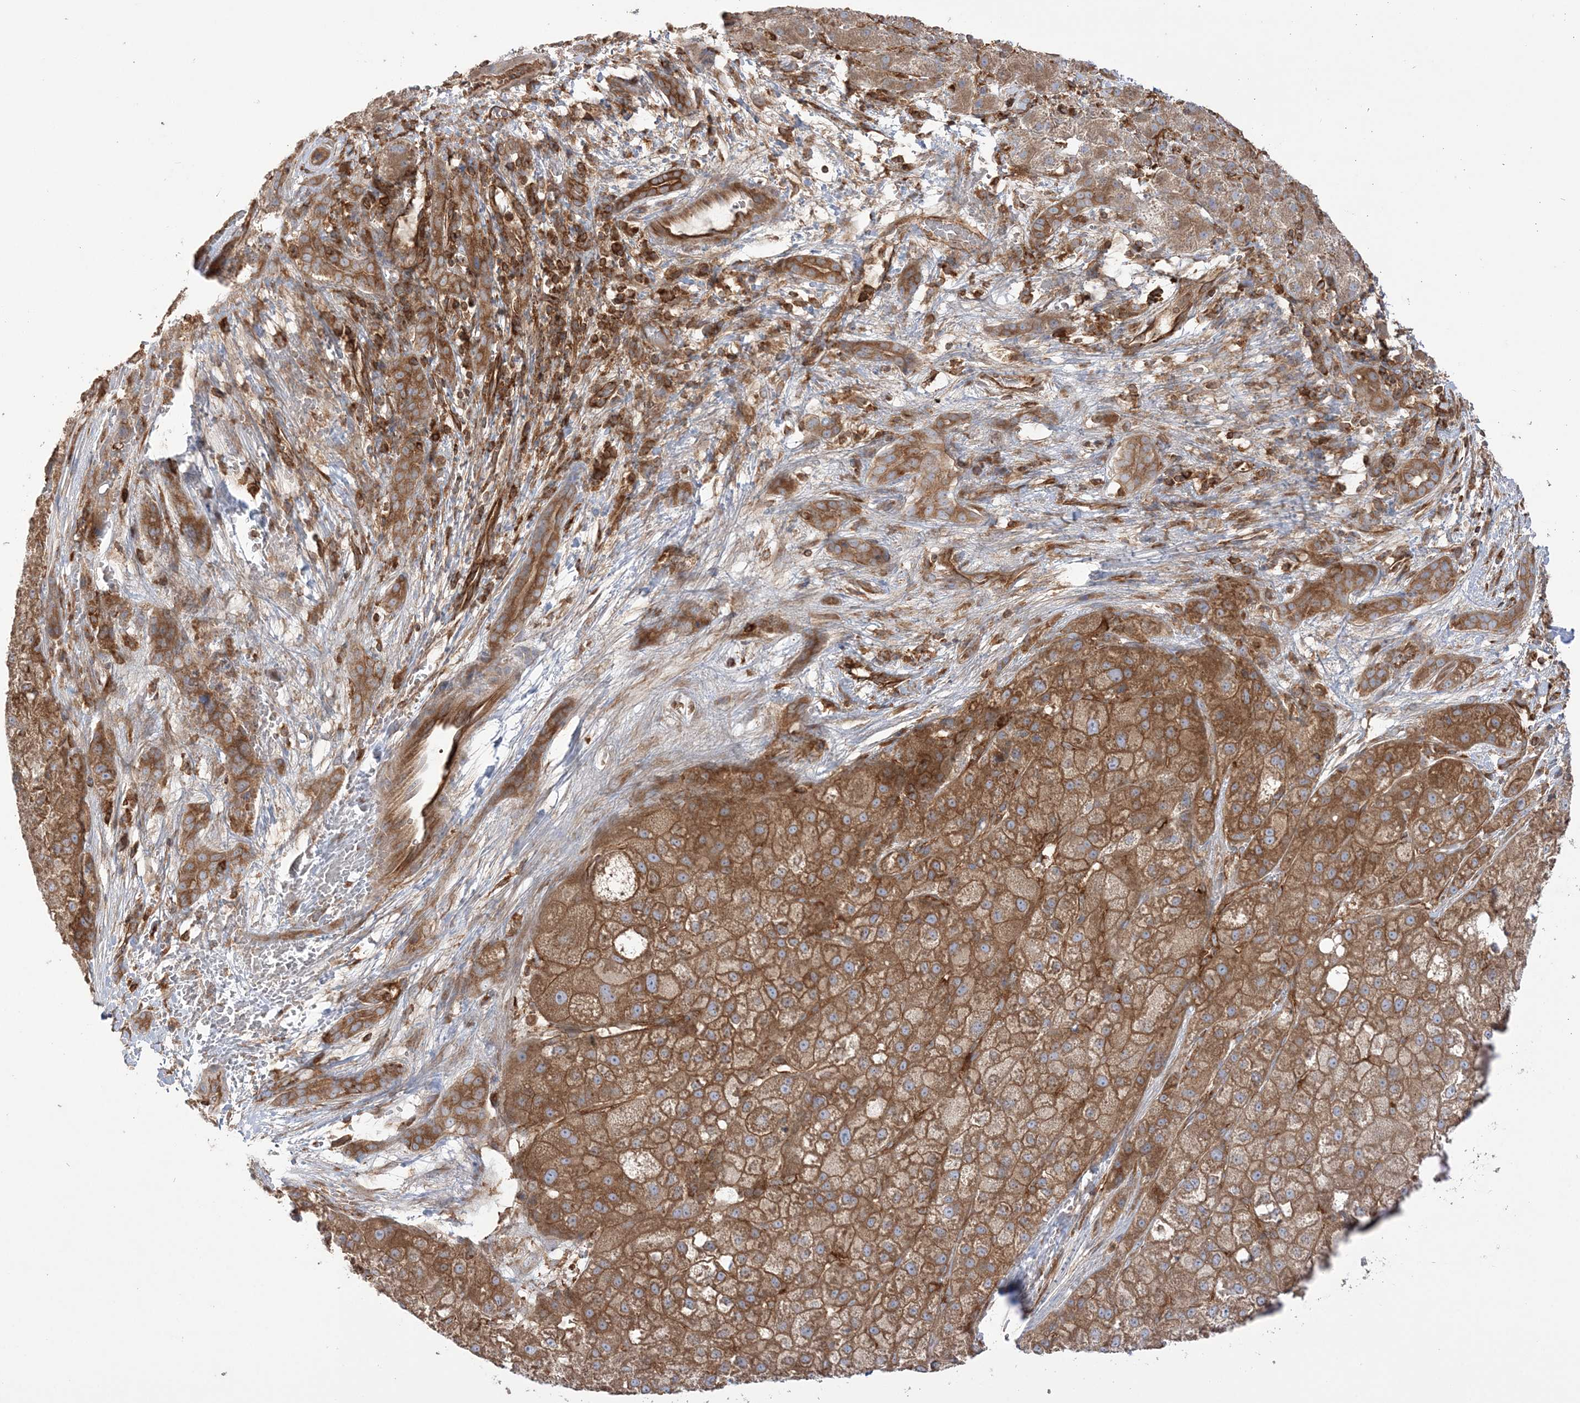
{"staining": {"intensity": "moderate", "quantity": ">75%", "location": "cytoplasmic/membranous"}, "tissue": "liver cancer", "cell_type": "Tumor cells", "image_type": "cancer", "snomed": [{"axis": "morphology", "description": "Carcinoma, Hepatocellular, NOS"}, {"axis": "topography", "description": "Liver"}], "caption": "Liver hepatocellular carcinoma stained with immunohistochemistry (IHC) exhibits moderate cytoplasmic/membranous positivity in about >75% of tumor cells.", "gene": "TBC1D5", "patient": {"sex": "male", "age": 57}}